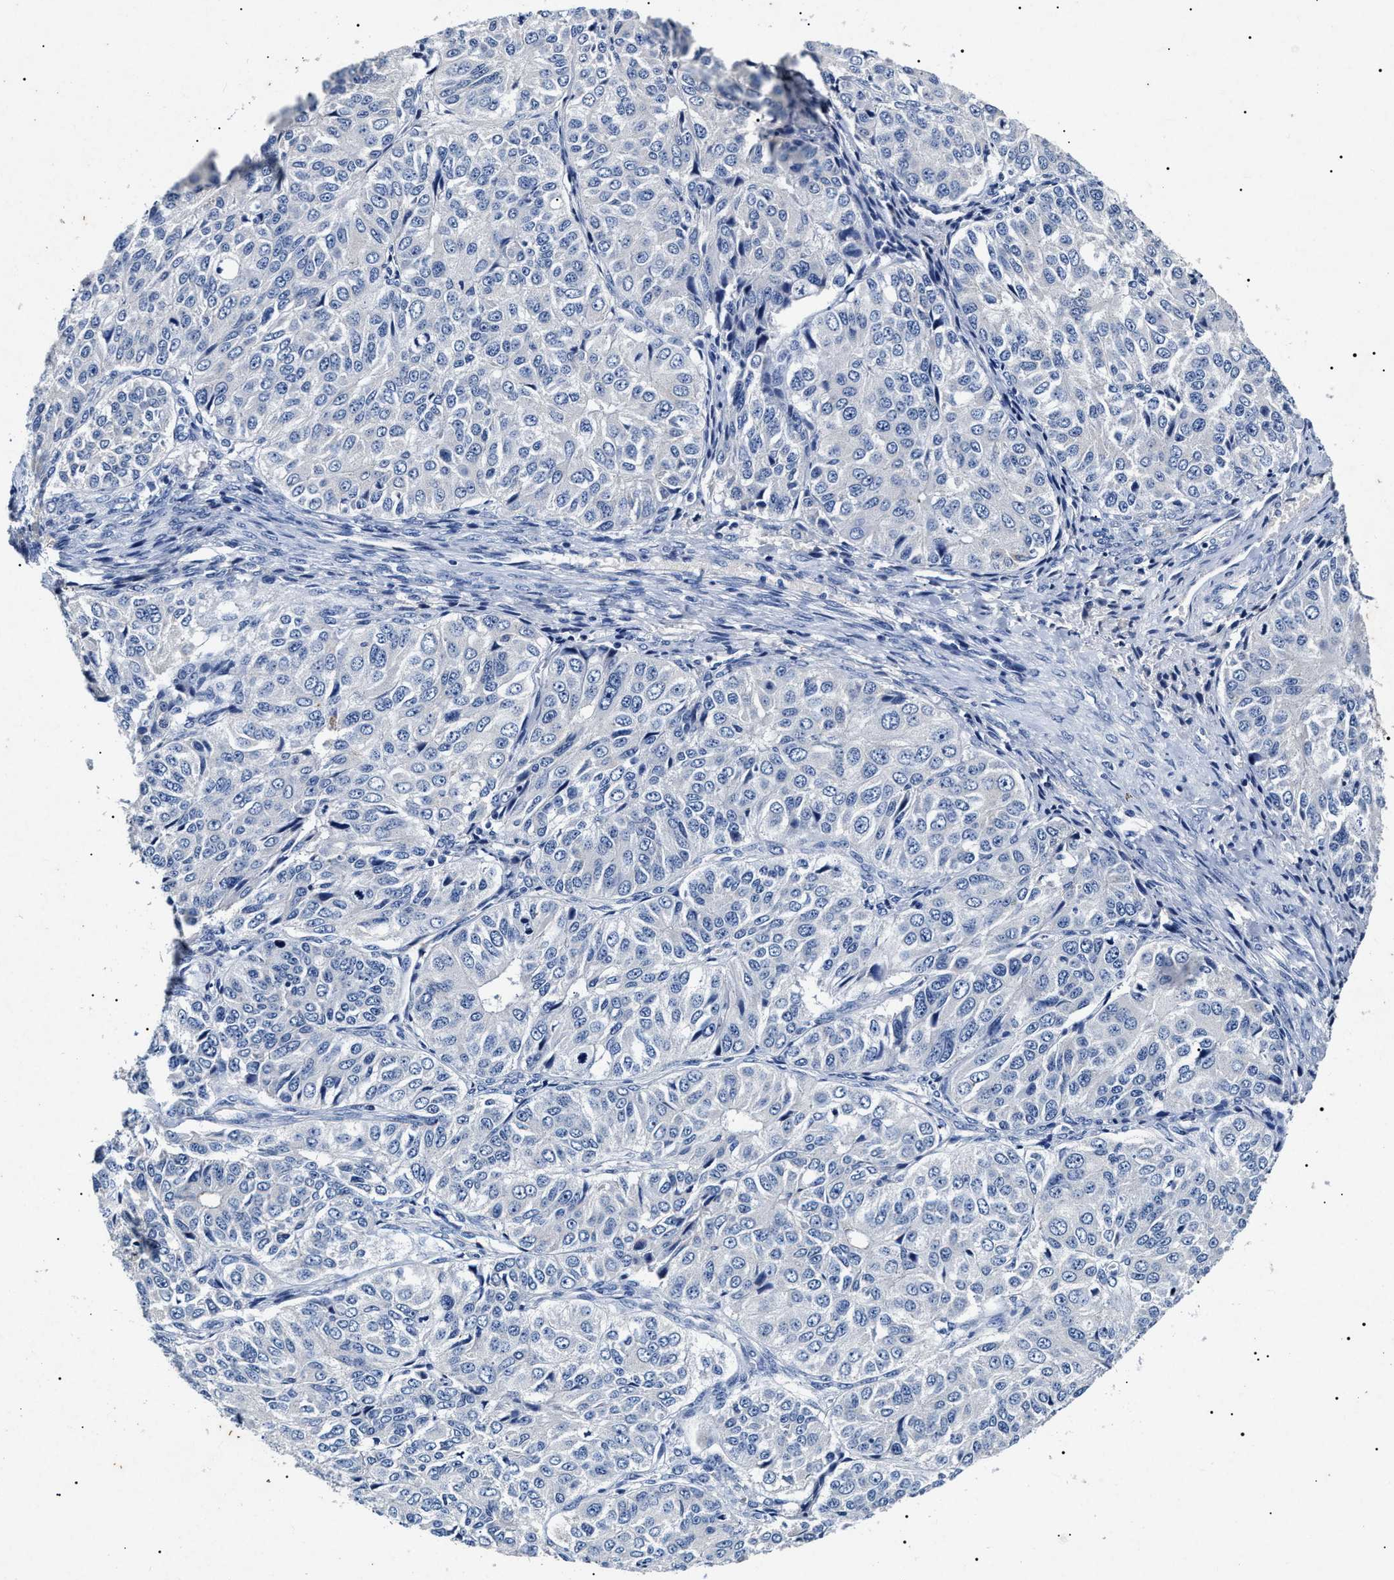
{"staining": {"intensity": "negative", "quantity": "none", "location": "none"}, "tissue": "ovarian cancer", "cell_type": "Tumor cells", "image_type": "cancer", "snomed": [{"axis": "morphology", "description": "Carcinoma, endometroid"}, {"axis": "topography", "description": "Ovary"}], "caption": "IHC micrograph of neoplastic tissue: human ovarian endometroid carcinoma stained with DAB exhibits no significant protein positivity in tumor cells.", "gene": "LRRC8E", "patient": {"sex": "female", "age": 51}}